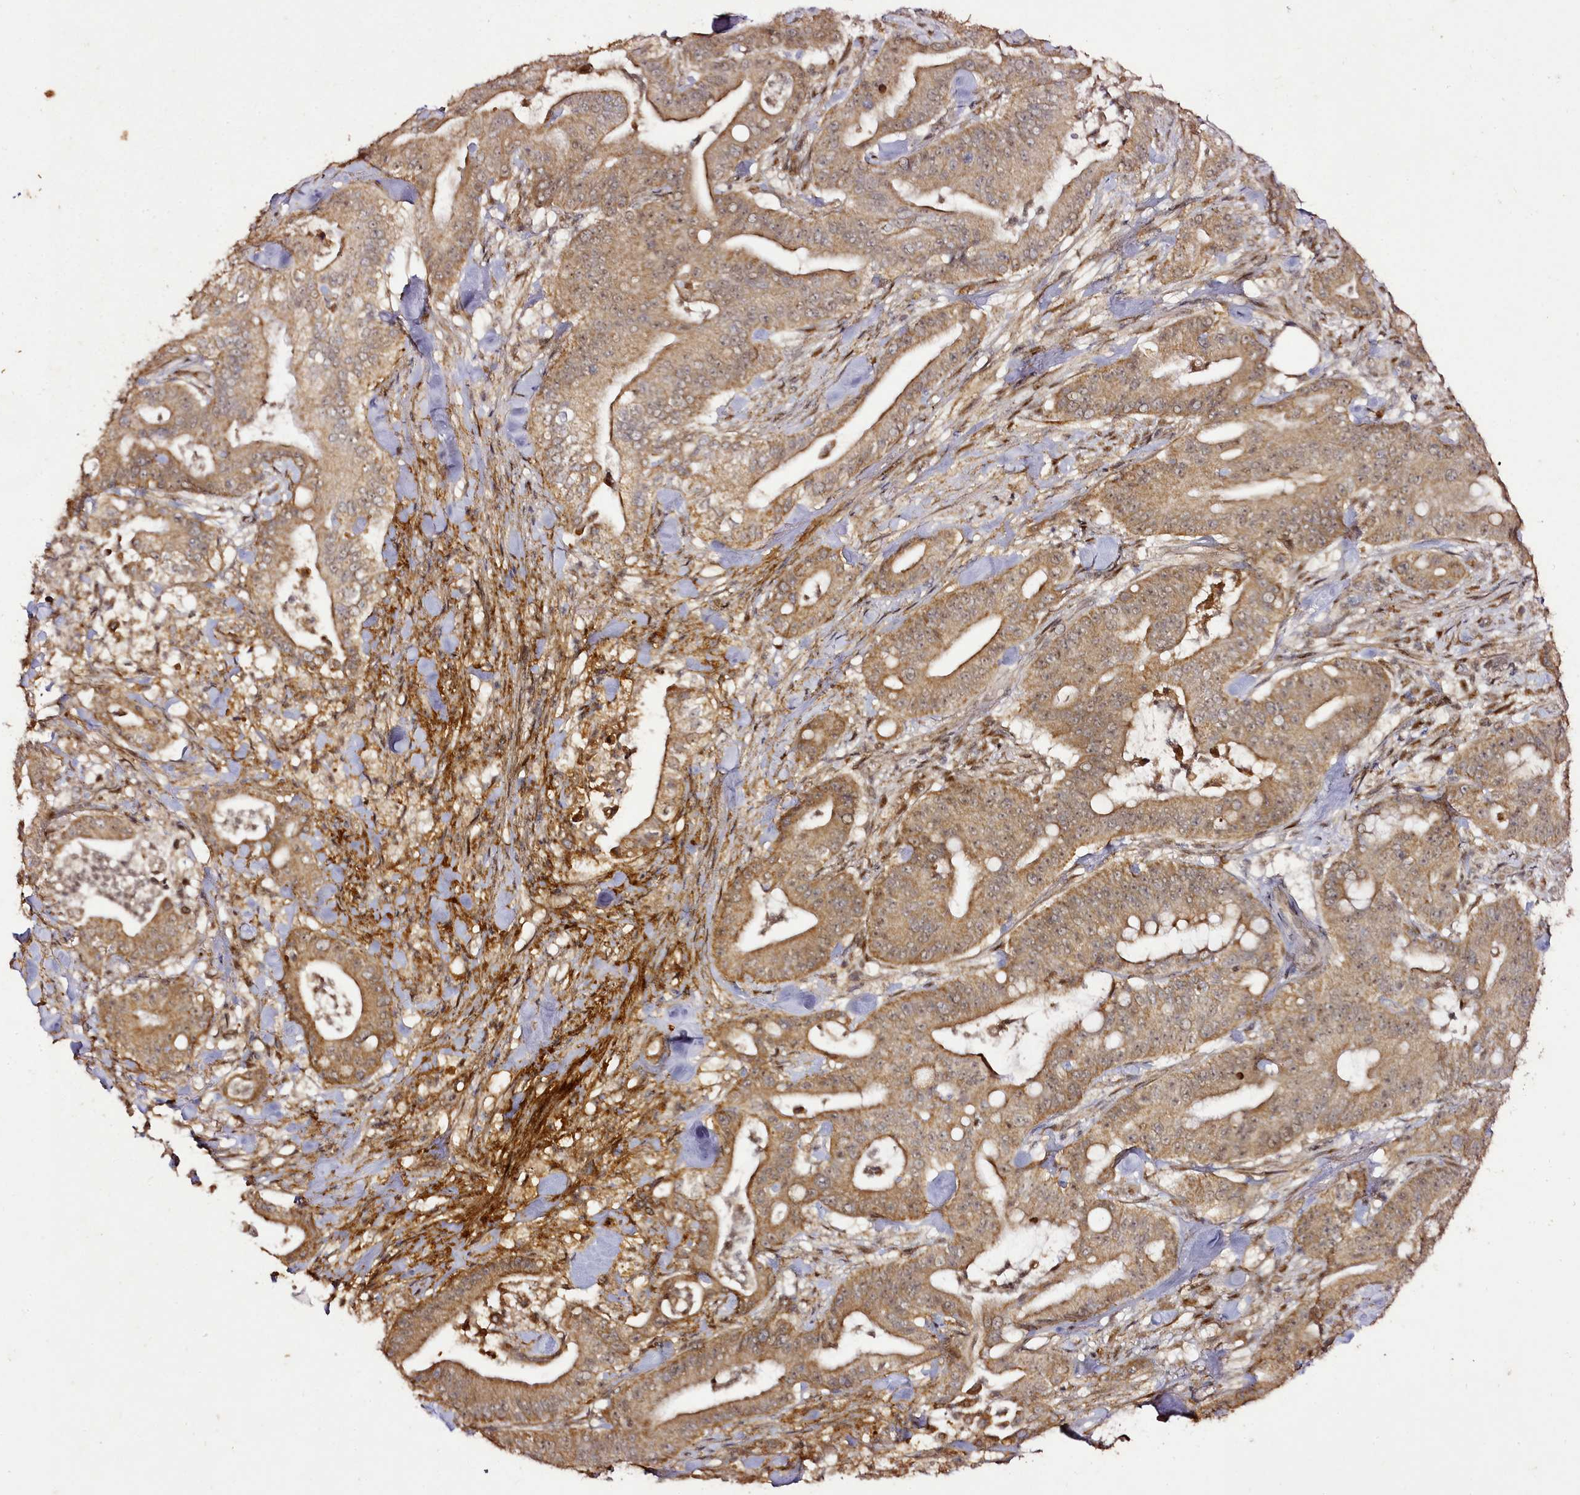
{"staining": {"intensity": "moderate", "quantity": ">75%", "location": "cytoplasmic/membranous,nuclear"}, "tissue": "pancreatic cancer", "cell_type": "Tumor cells", "image_type": "cancer", "snomed": [{"axis": "morphology", "description": "Adenocarcinoma, NOS"}, {"axis": "topography", "description": "Pancreas"}], "caption": "Protein staining of pancreatic cancer (adenocarcinoma) tissue displays moderate cytoplasmic/membranous and nuclear positivity in approximately >75% of tumor cells. The protein is shown in brown color, while the nuclei are stained blue.", "gene": "EDIL3", "patient": {"sex": "male", "age": 71}}